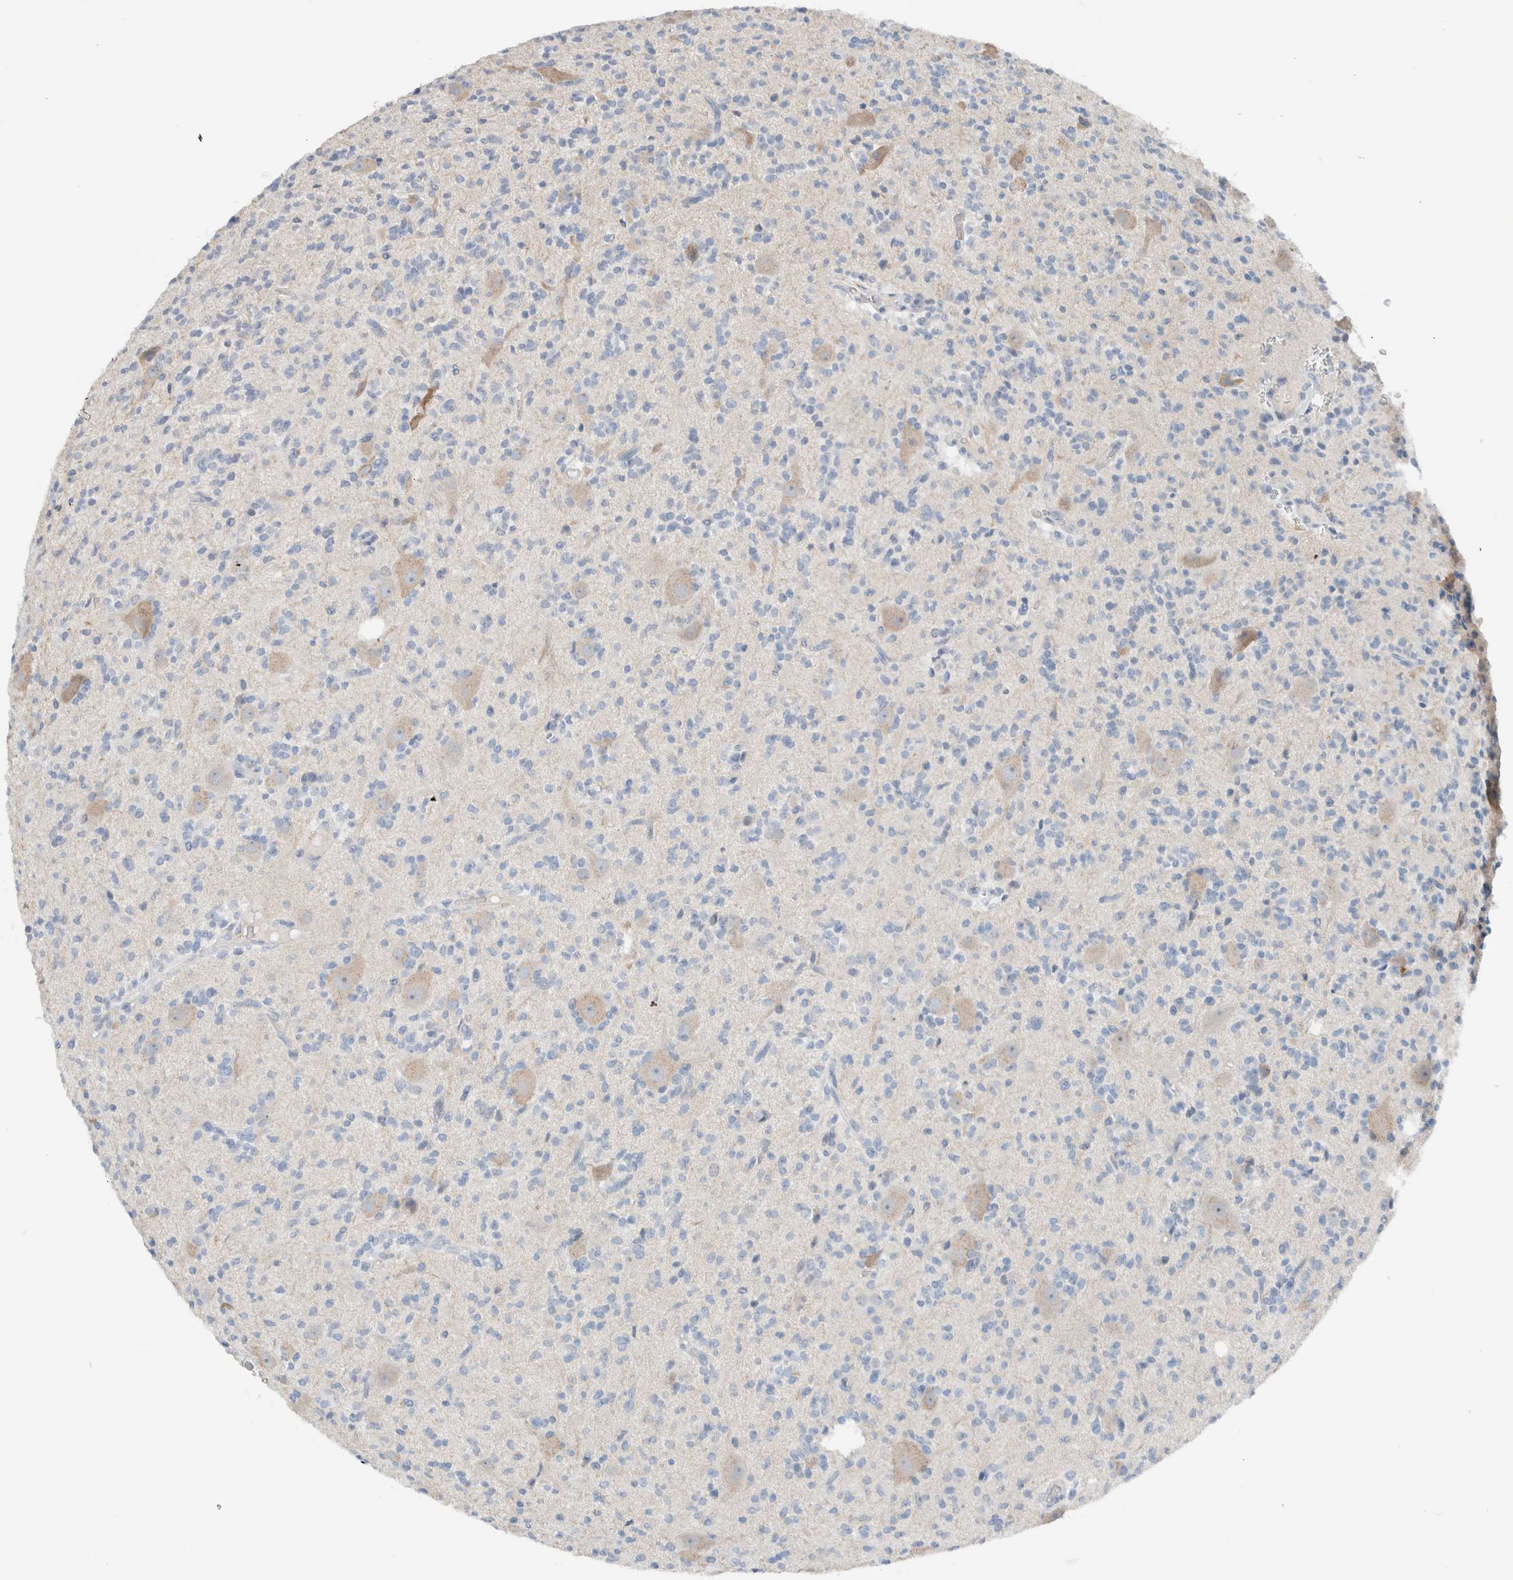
{"staining": {"intensity": "negative", "quantity": "none", "location": "none"}, "tissue": "glioma", "cell_type": "Tumor cells", "image_type": "cancer", "snomed": [{"axis": "morphology", "description": "Glioma, malignant, High grade"}, {"axis": "topography", "description": "Brain"}], "caption": "IHC micrograph of neoplastic tissue: high-grade glioma (malignant) stained with DAB exhibits no significant protein staining in tumor cells. (DAB IHC visualized using brightfield microscopy, high magnification).", "gene": "DUOX1", "patient": {"sex": "male", "age": 34}}